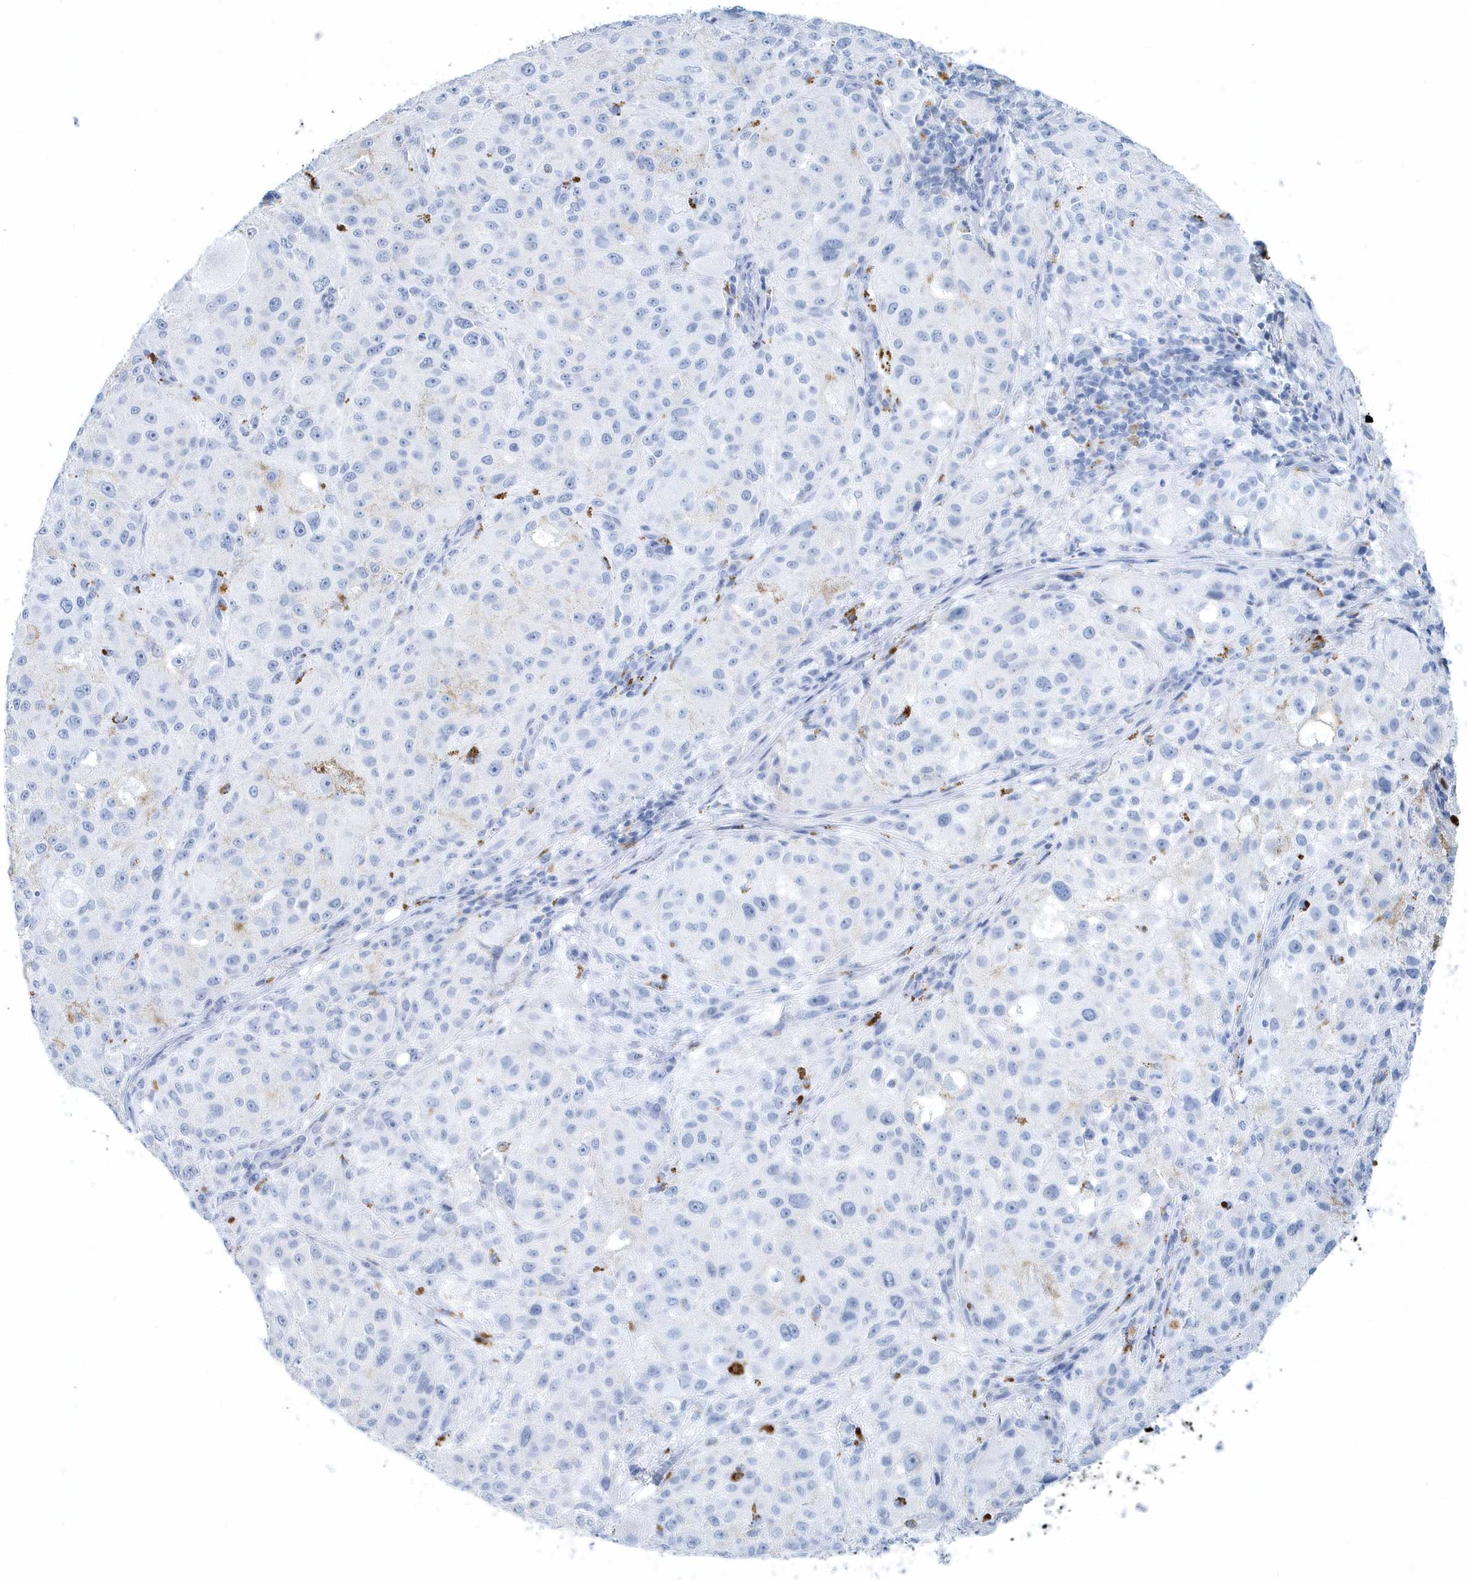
{"staining": {"intensity": "negative", "quantity": "none", "location": "none"}, "tissue": "melanoma", "cell_type": "Tumor cells", "image_type": "cancer", "snomed": [{"axis": "morphology", "description": "Necrosis, NOS"}, {"axis": "morphology", "description": "Malignant melanoma, NOS"}, {"axis": "topography", "description": "Skin"}], "caption": "This is an immunohistochemistry (IHC) histopathology image of human malignant melanoma. There is no staining in tumor cells.", "gene": "PTPRO", "patient": {"sex": "female", "age": 87}}